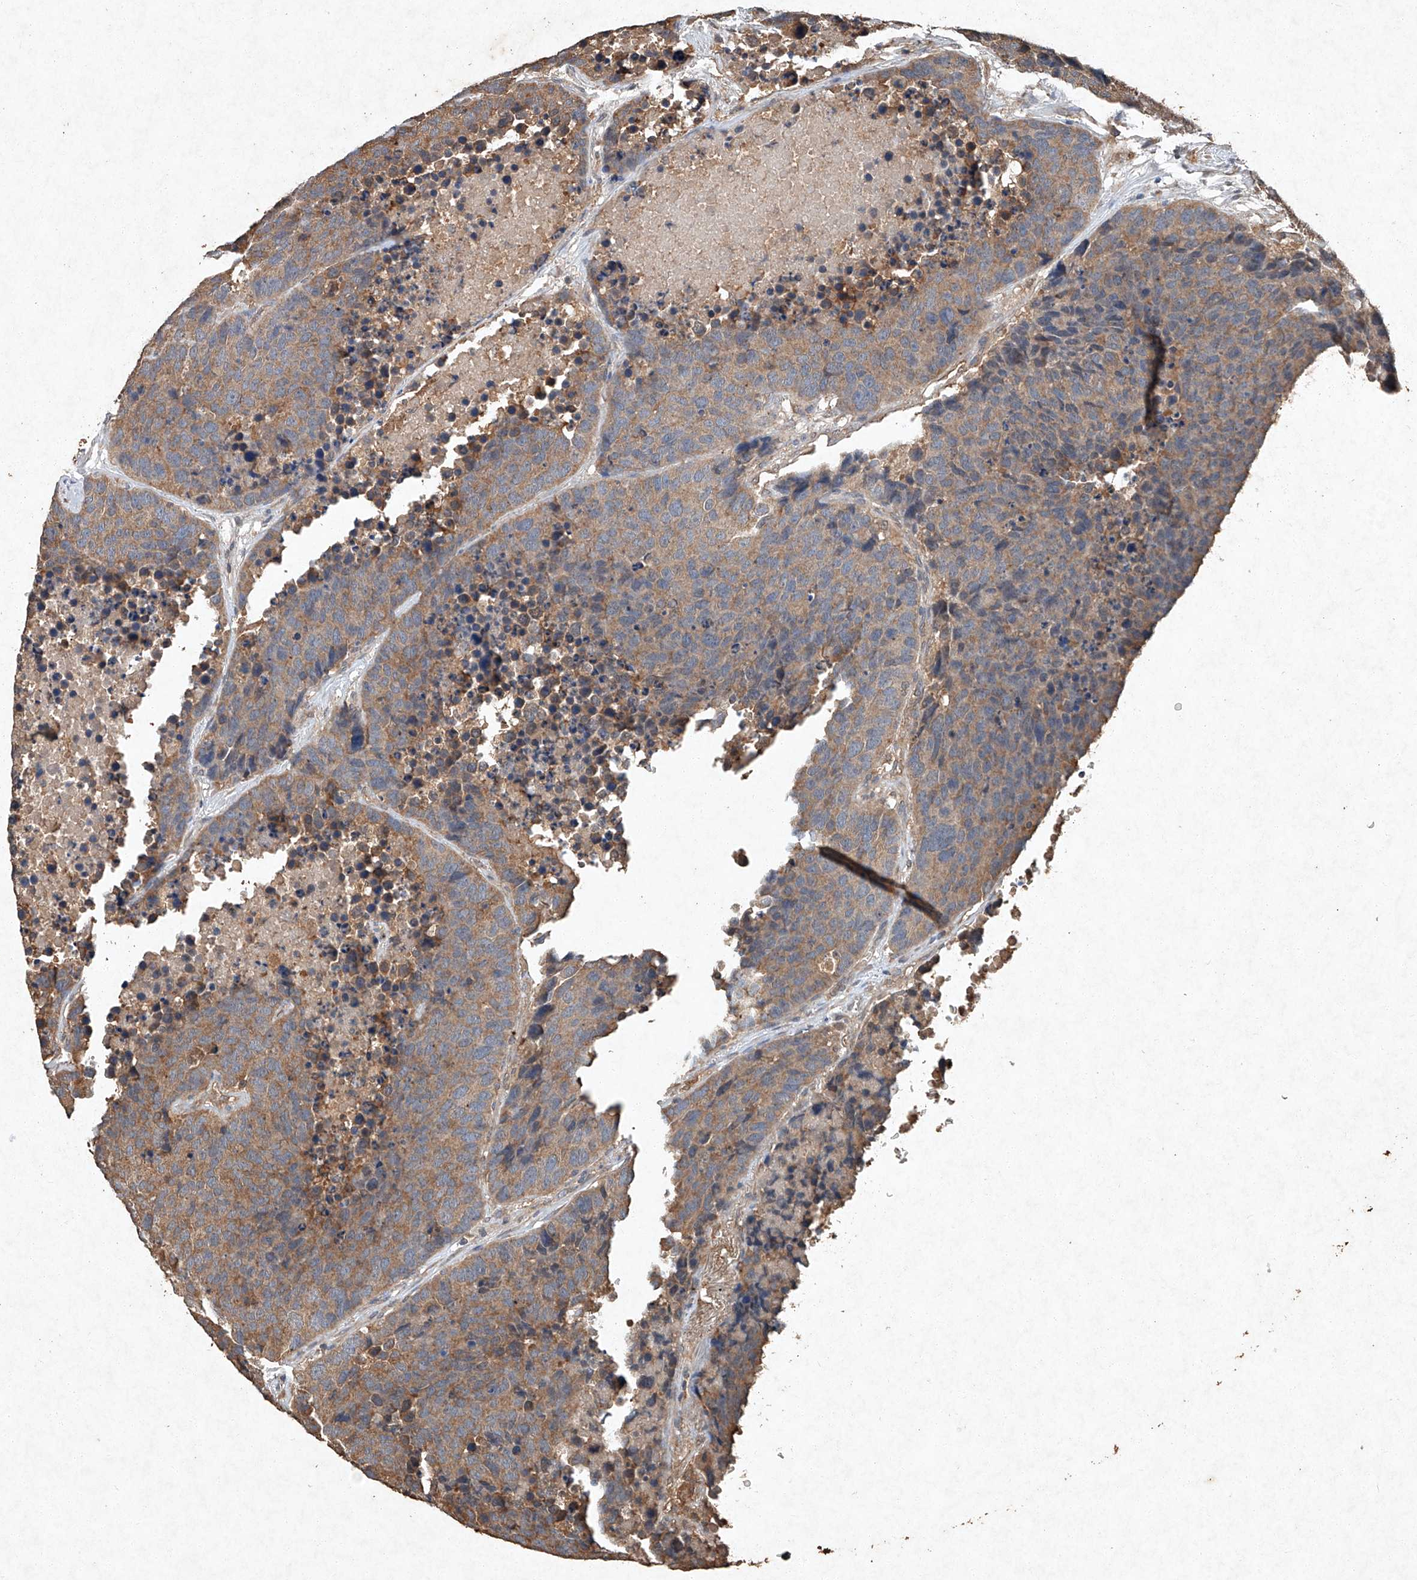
{"staining": {"intensity": "moderate", "quantity": ">75%", "location": "cytoplasmic/membranous"}, "tissue": "carcinoid", "cell_type": "Tumor cells", "image_type": "cancer", "snomed": [{"axis": "morphology", "description": "Carcinoid, malignant, NOS"}, {"axis": "topography", "description": "Lung"}], "caption": "Immunohistochemistry (IHC) staining of carcinoid, which reveals medium levels of moderate cytoplasmic/membranous staining in about >75% of tumor cells indicating moderate cytoplasmic/membranous protein staining. The staining was performed using DAB (brown) for protein detection and nuclei were counterstained in hematoxylin (blue).", "gene": "STK3", "patient": {"sex": "male", "age": 60}}